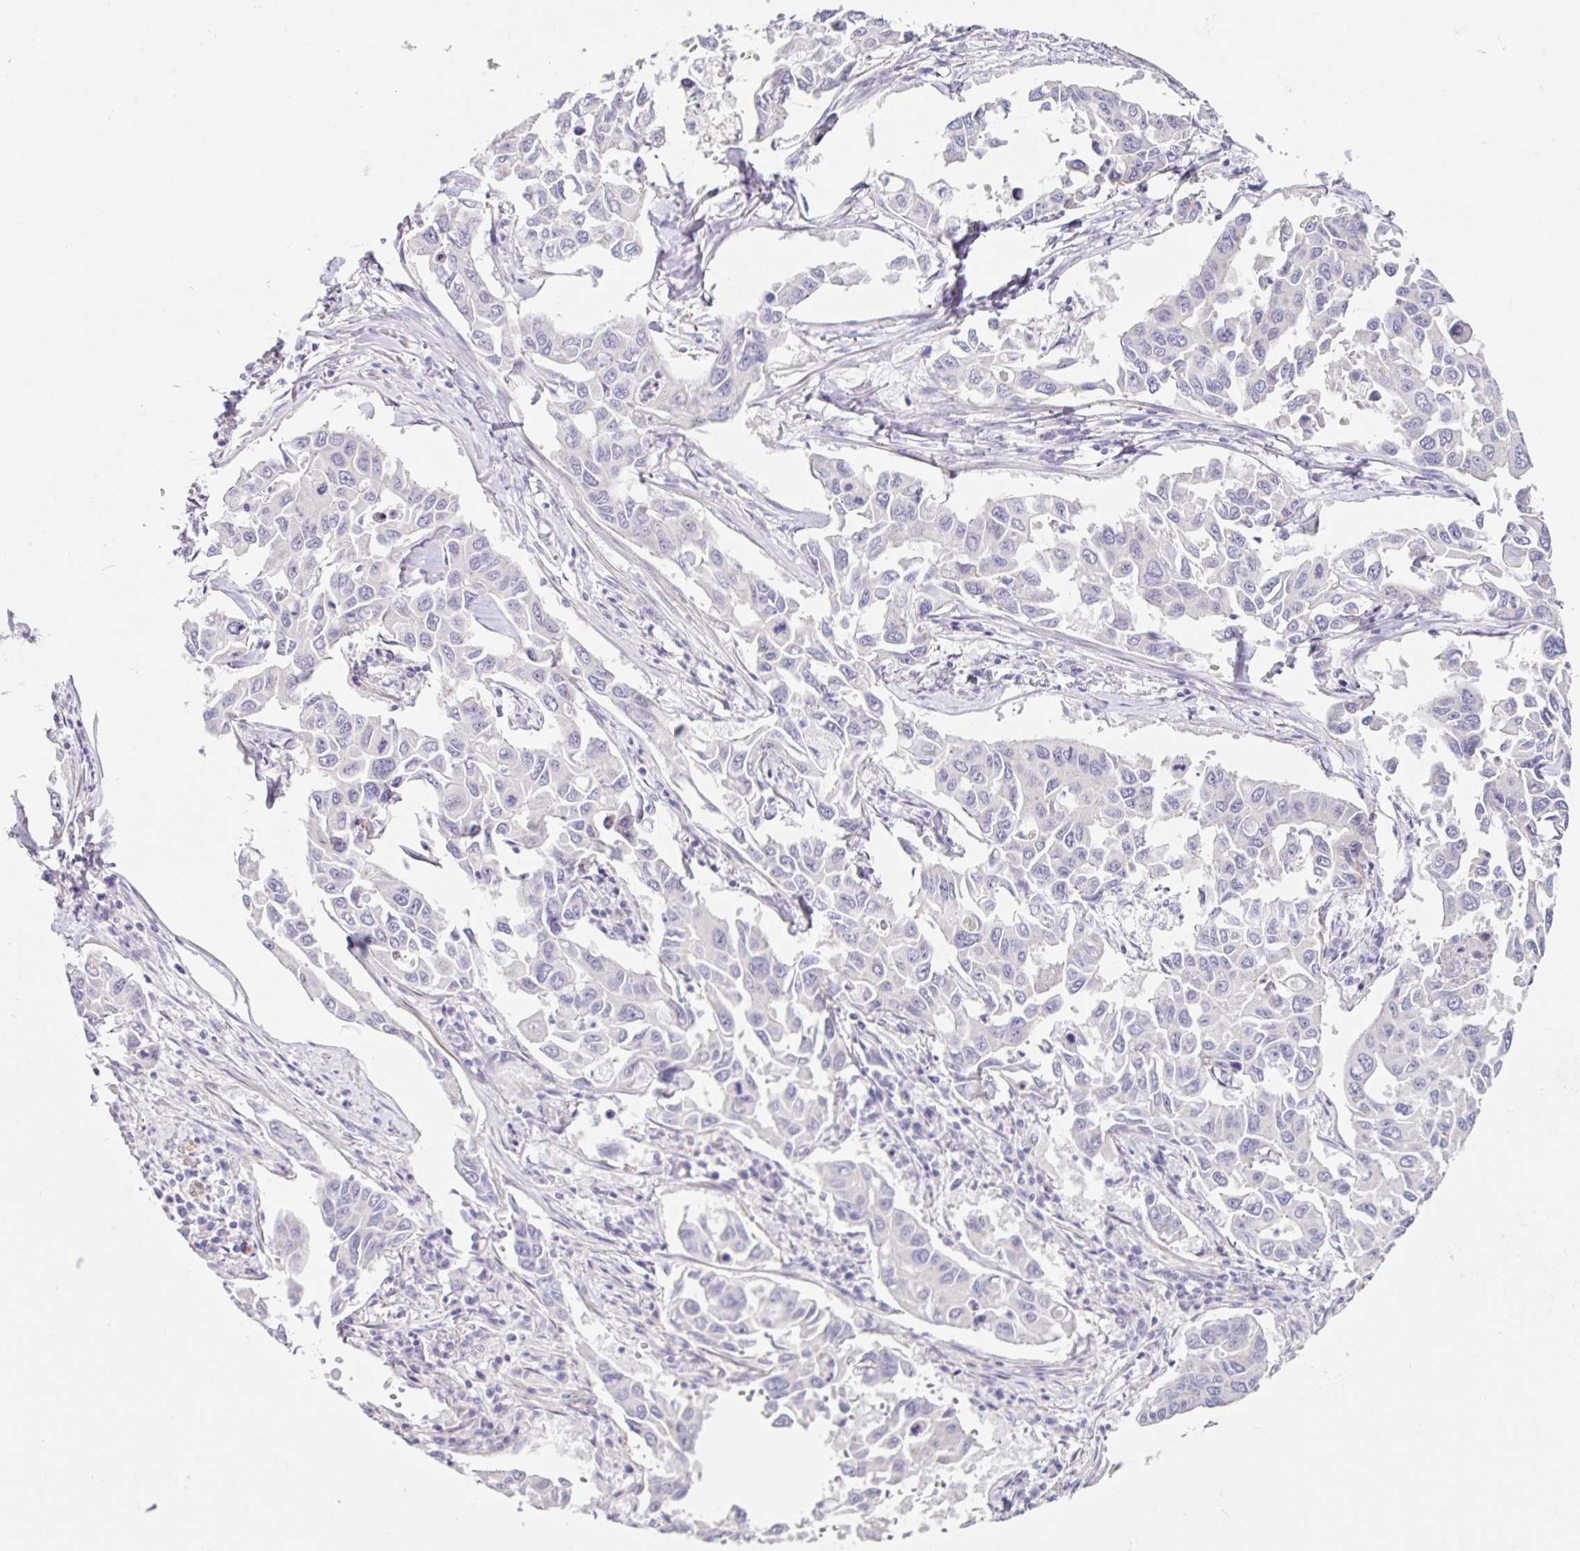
{"staining": {"intensity": "negative", "quantity": "none", "location": "none"}, "tissue": "lung cancer", "cell_type": "Tumor cells", "image_type": "cancer", "snomed": [{"axis": "morphology", "description": "Adenocarcinoma, NOS"}, {"axis": "topography", "description": "Lung"}], "caption": "This is an immunohistochemistry (IHC) photomicrograph of human lung cancer. There is no positivity in tumor cells.", "gene": "DCAF17", "patient": {"sex": "male", "age": 64}}